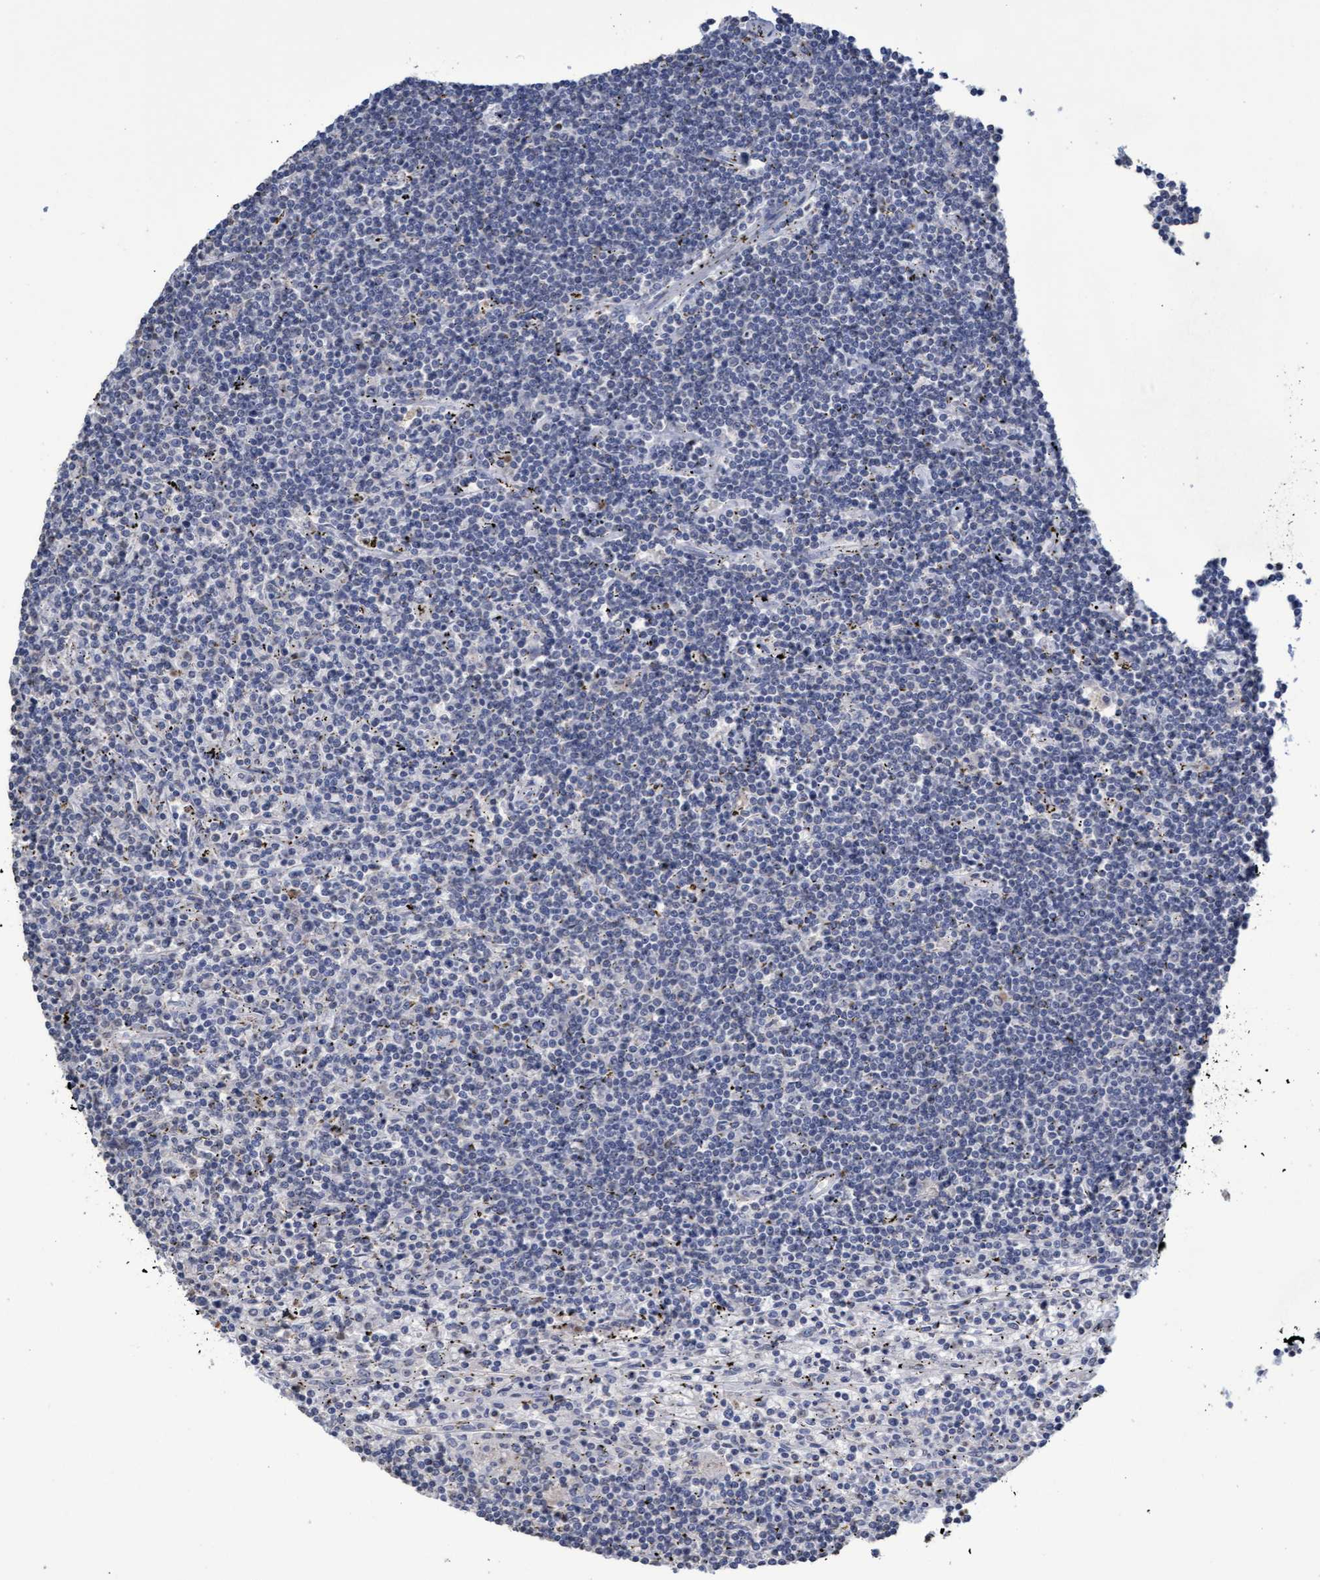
{"staining": {"intensity": "negative", "quantity": "none", "location": "none"}, "tissue": "lymphoma", "cell_type": "Tumor cells", "image_type": "cancer", "snomed": [{"axis": "morphology", "description": "Malignant lymphoma, non-Hodgkin's type, Low grade"}, {"axis": "topography", "description": "Spleen"}], "caption": "Histopathology image shows no significant protein staining in tumor cells of lymphoma. The staining is performed using DAB brown chromogen with nuclei counter-stained in using hematoxylin.", "gene": "GPR39", "patient": {"sex": "male", "age": 76}}